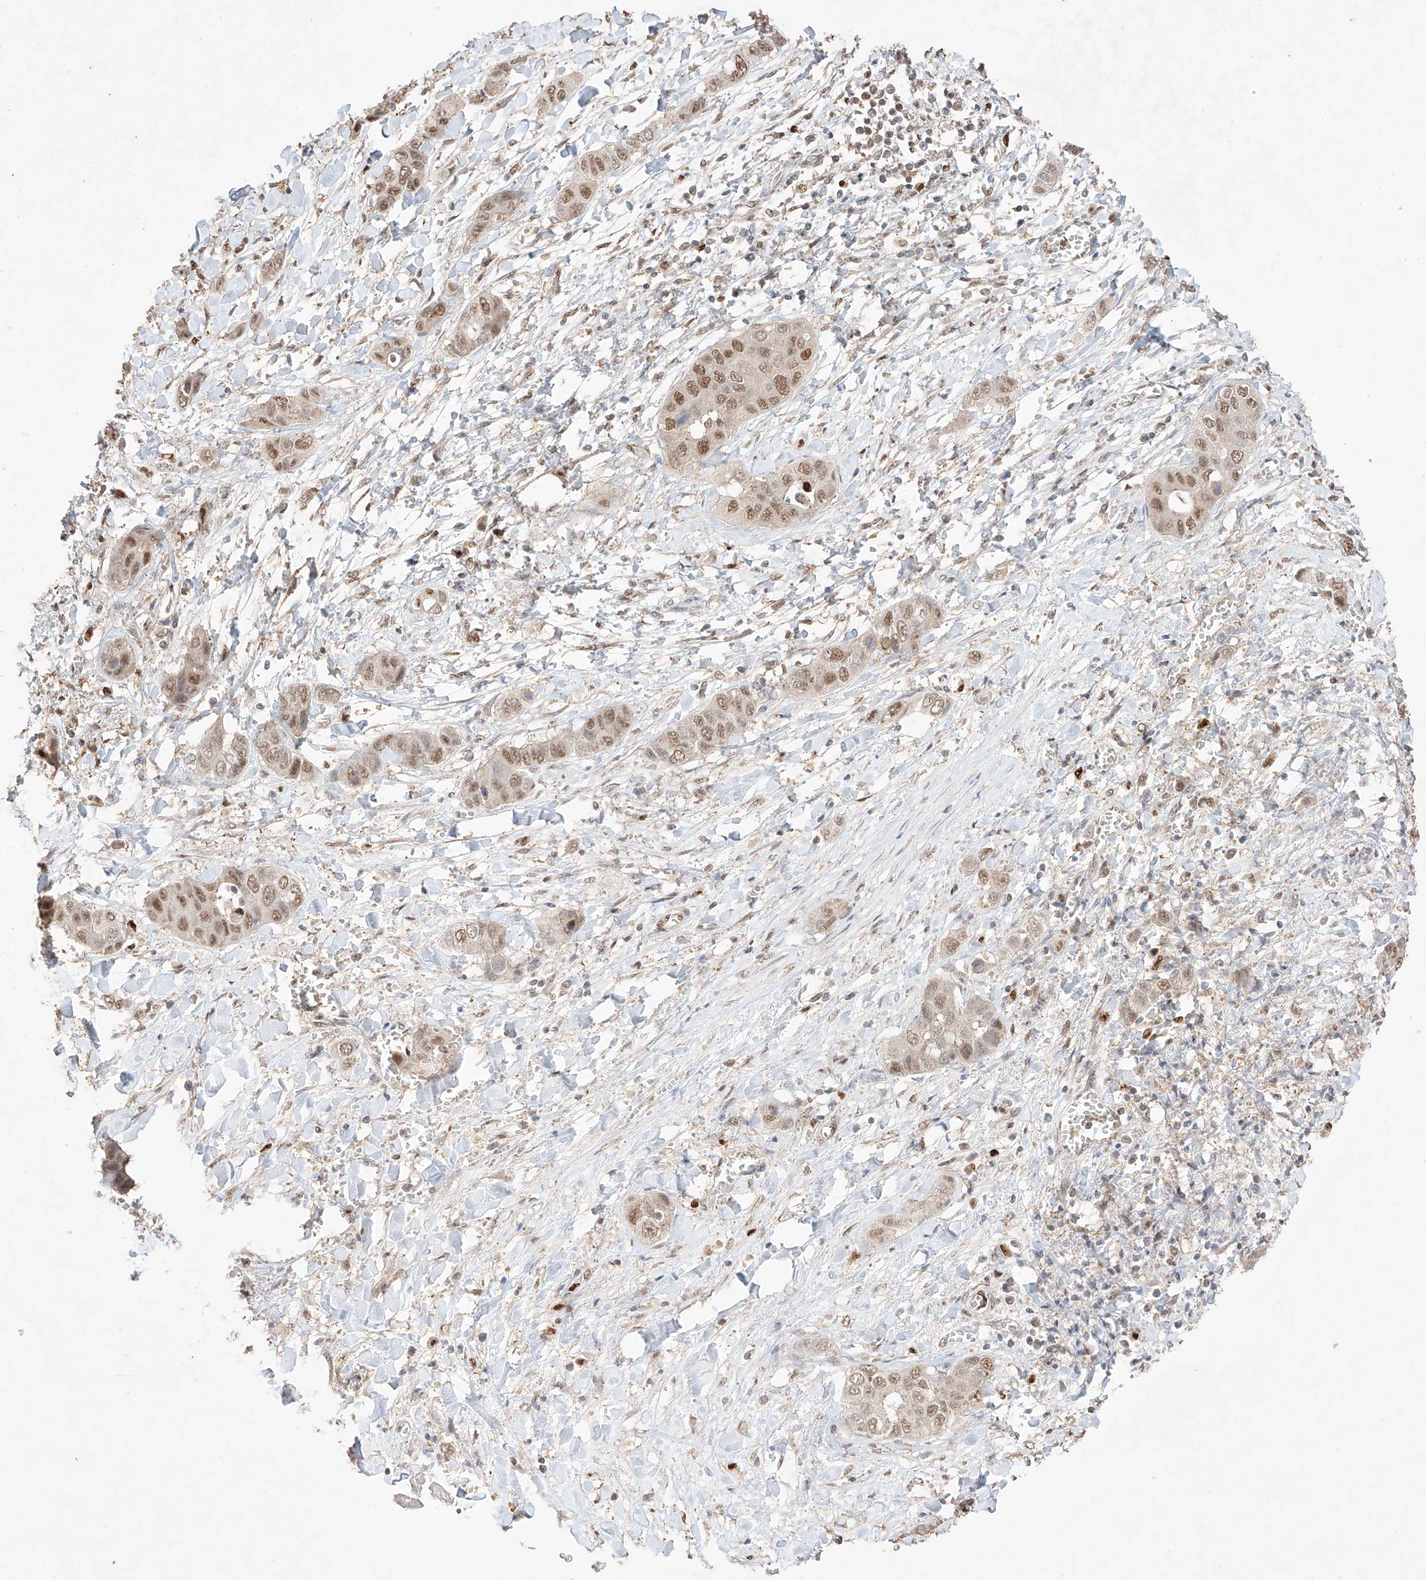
{"staining": {"intensity": "moderate", "quantity": ">75%", "location": "nuclear"}, "tissue": "liver cancer", "cell_type": "Tumor cells", "image_type": "cancer", "snomed": [{"axis": "morphology", "description": "Cholangiocarcinoma"}, {"axis": "topography", "description": "Liver"}], "caption": "IHC of human liver cancer demonstrates medium levels of moderate nuclear positivity in approximately >75% of tumor cells.", "gene": "APIP", "patient": {"sex": "female", "age": 52}}